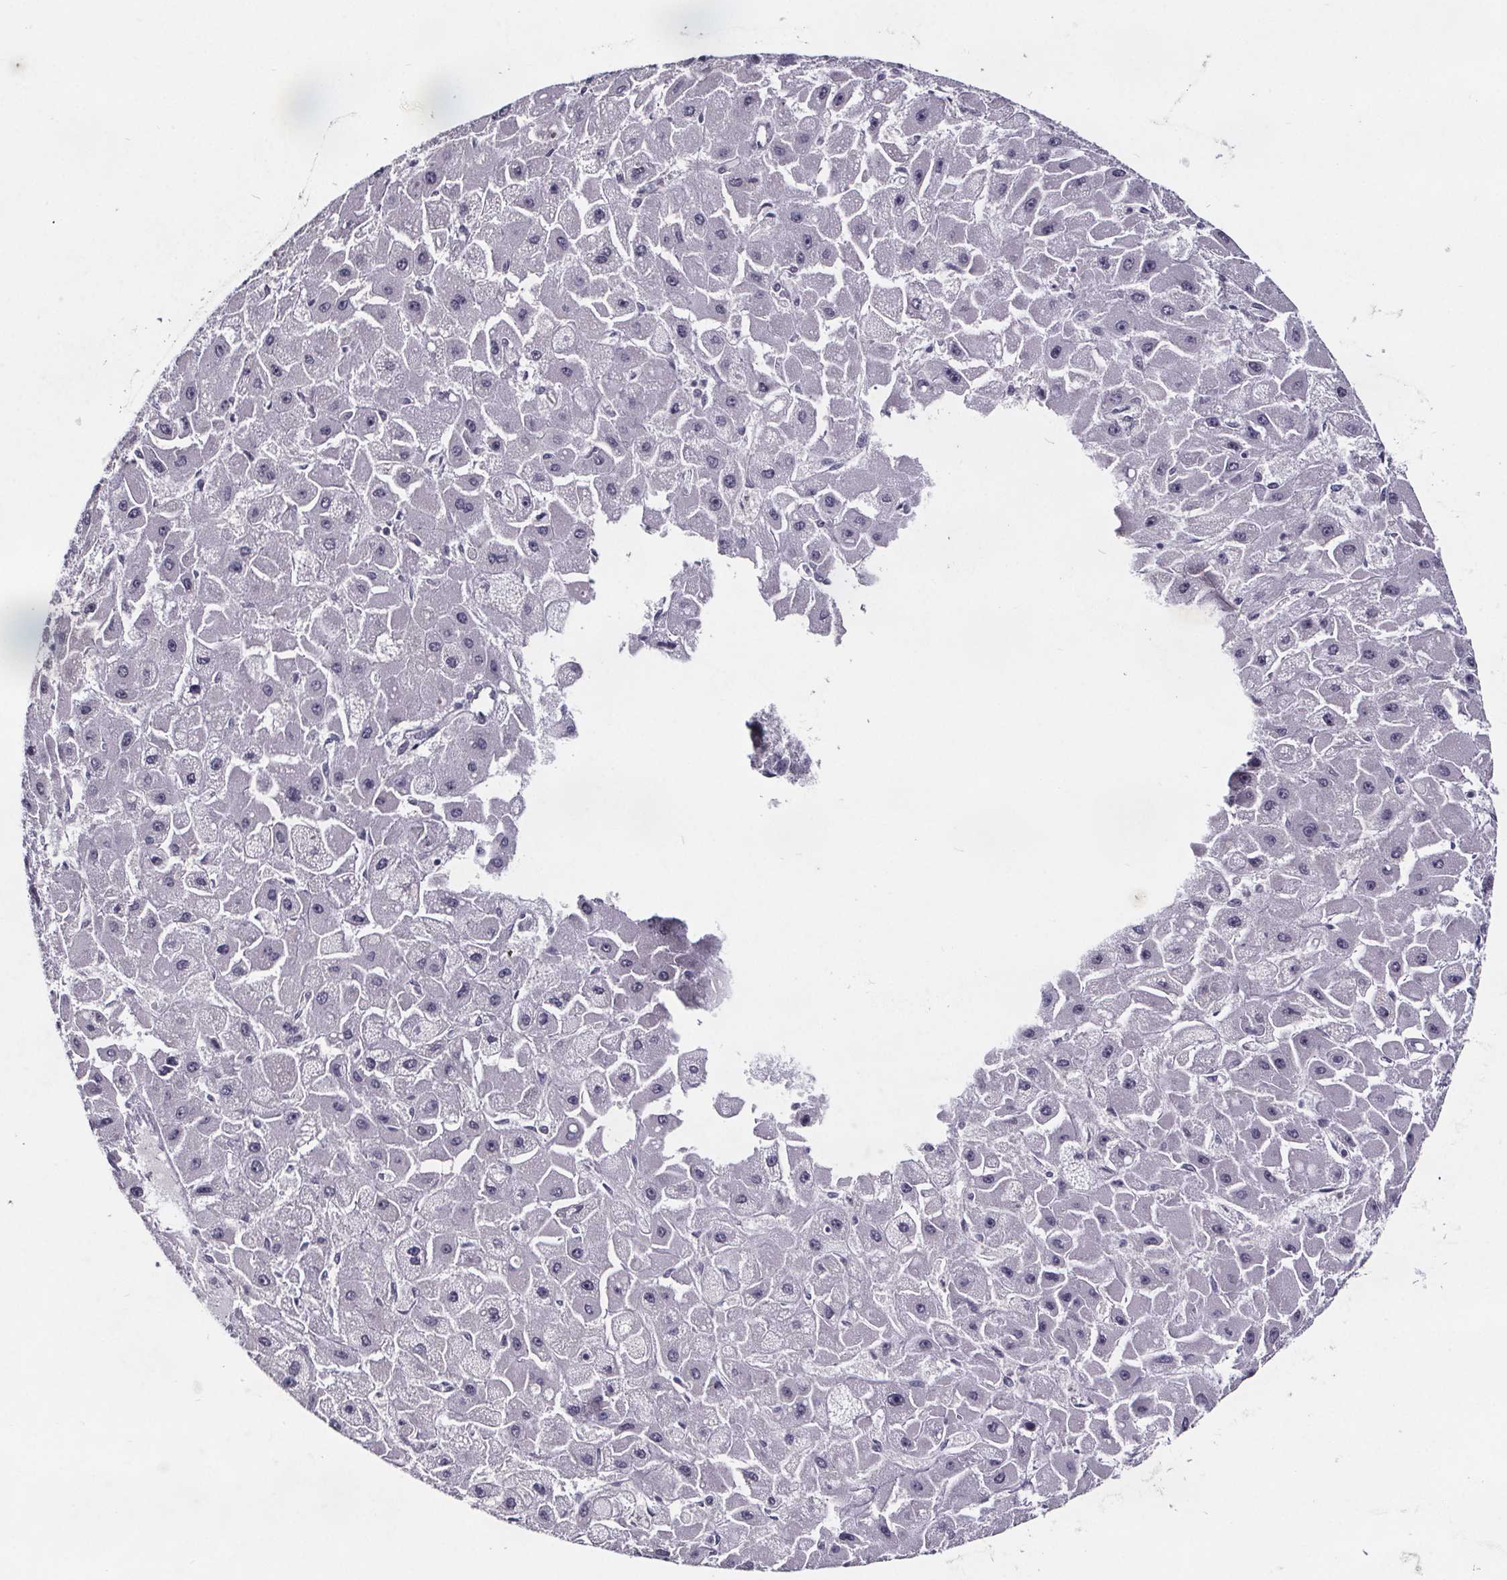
{"staining": {"intensity": "negative", "quantity": "none", "location": "none"}, "tissue": "liver cancer", "cell_type": "Tumor cells", "image_type": "cancer", "snomed": [{"axis": "morphology", "description": "Carcinoma, Hepatocellular, NOS"}, {"axis": "topography", "description": "Liver"}], "caption": "DAB immunohistochemical staining of hepatocellular carcinoma (liver) displays no significant staining in tumor cells.", "gene": "AR", "patient": {"sex": "female", "age": 25}}